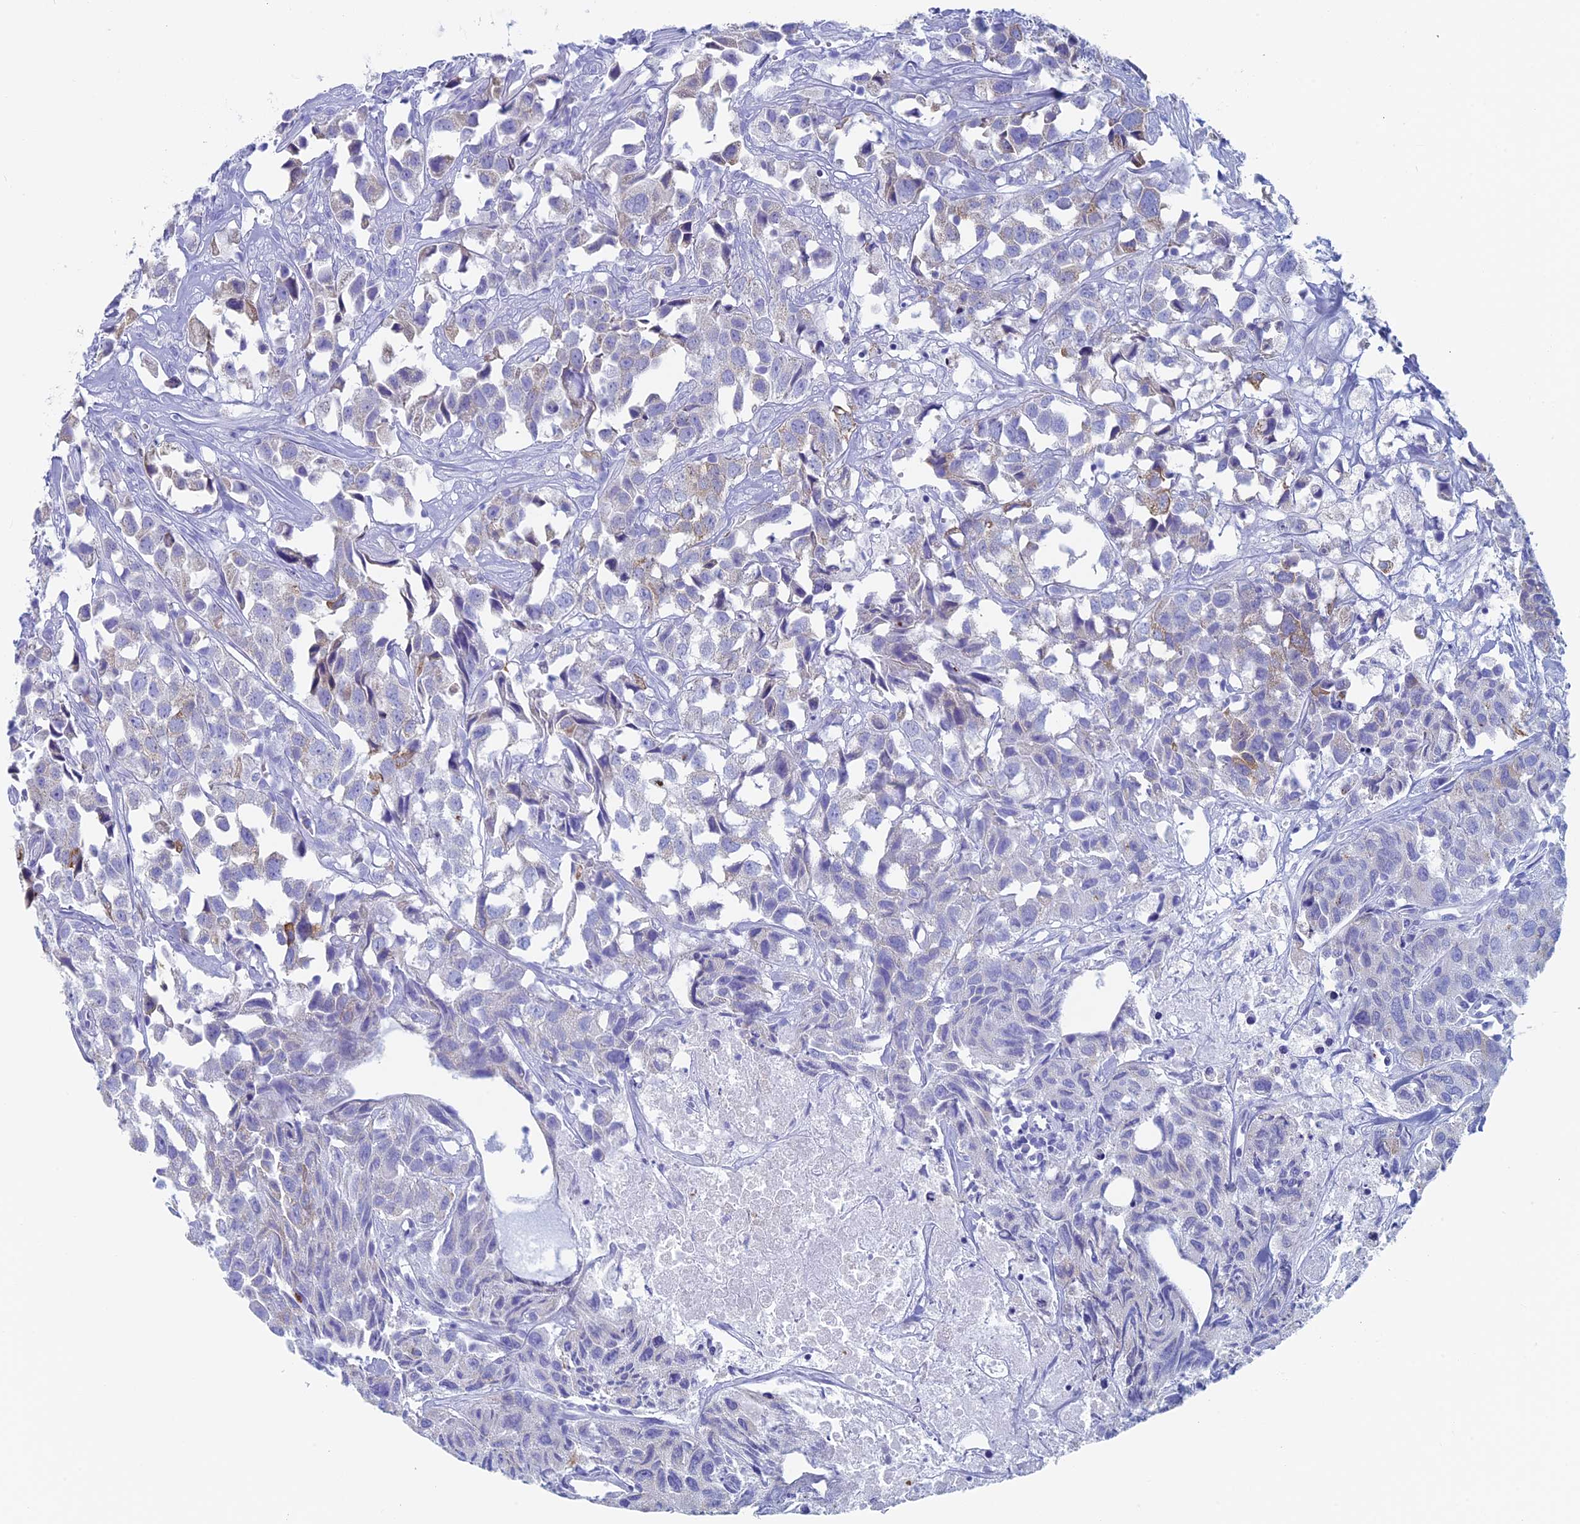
{"staining": {"intensity": "weak", "quantity": "<25%", "location": "cytoplasmic/membranous"}, "tissue": "urothelial cancer", "cell_type": "Tumor cells", "image_type": "cancer", "snomed": [{"axis": "morphology", "description": "Urothelial carcinoma, High grade"}, {"axis": "topography", "description": "Urinary bladder"}], "caption": "Immunohistochemistry (IHC) image of neoplastic tissue: urothelial cancer stained with DAB (3,3'-diaminobenzidine) demonstrates no significant protein positivity in tumor cells.", "gene": "MAGEB6", "patient": {"sex": "female", "age": 75}}